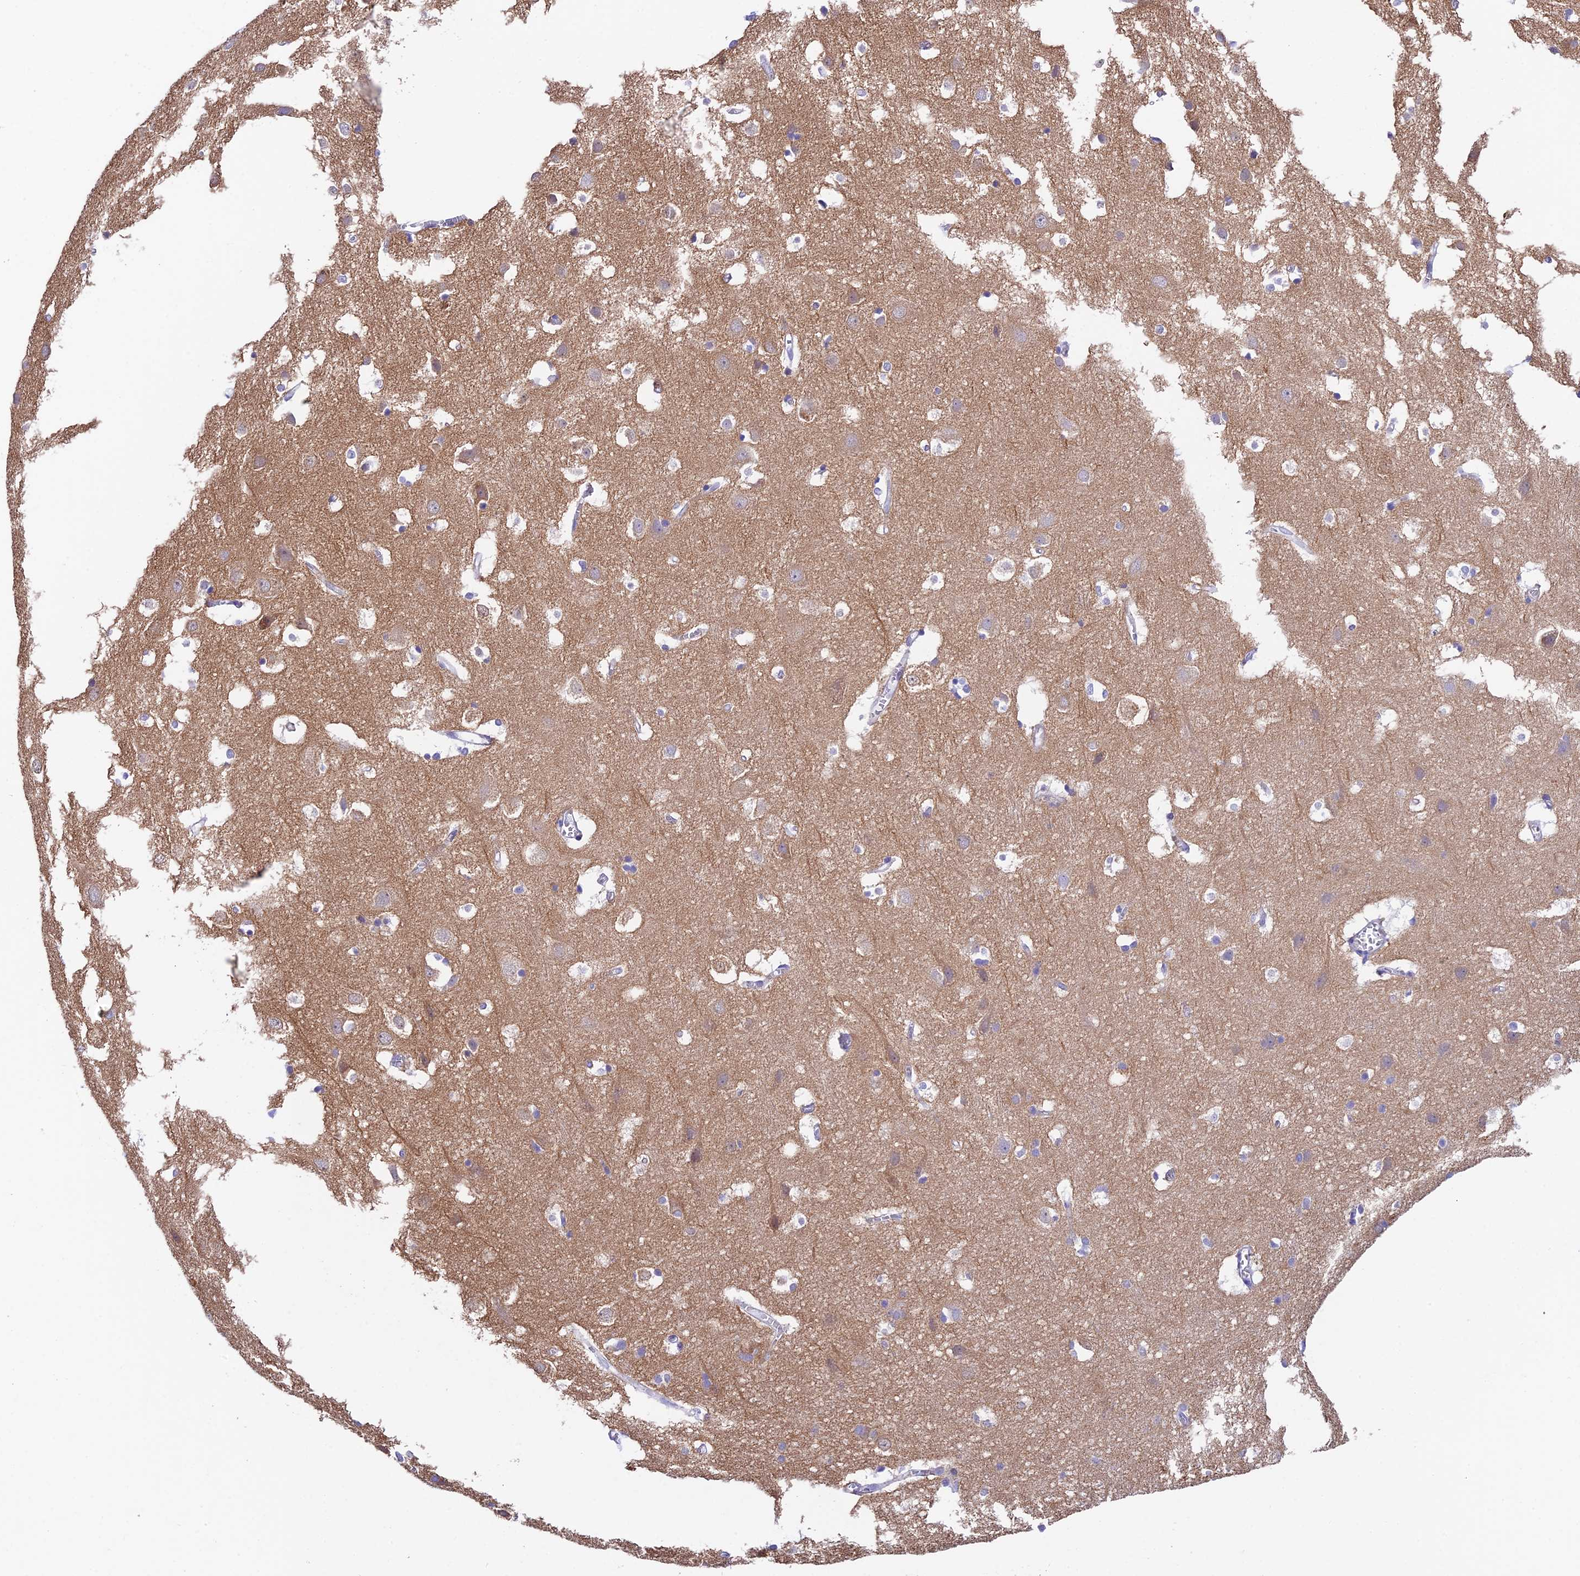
{"staining": {"intensity": "negative", "quantity": "none", "location": "none"}, "tissue": "cerebral cortex", "cell_type": "Endothelial cells", "image_type": "normal", "snomed": [{"axis": "morphology", "description": "Normal tissue, NOS"}, {"axis": "topography", "description": "Cerebral cortex"}], "caption": "Benign cerebral cortex was stained to show a protein in brown. There is no significant staining in endothelial cells. (Brightfield microscopy of DAB (3,3'-diaminobenzidine) immunohistochemistry (IHC) at high magnification).", "gene": "DUSP29", "patient": {"sex": "male", "age": 54}}